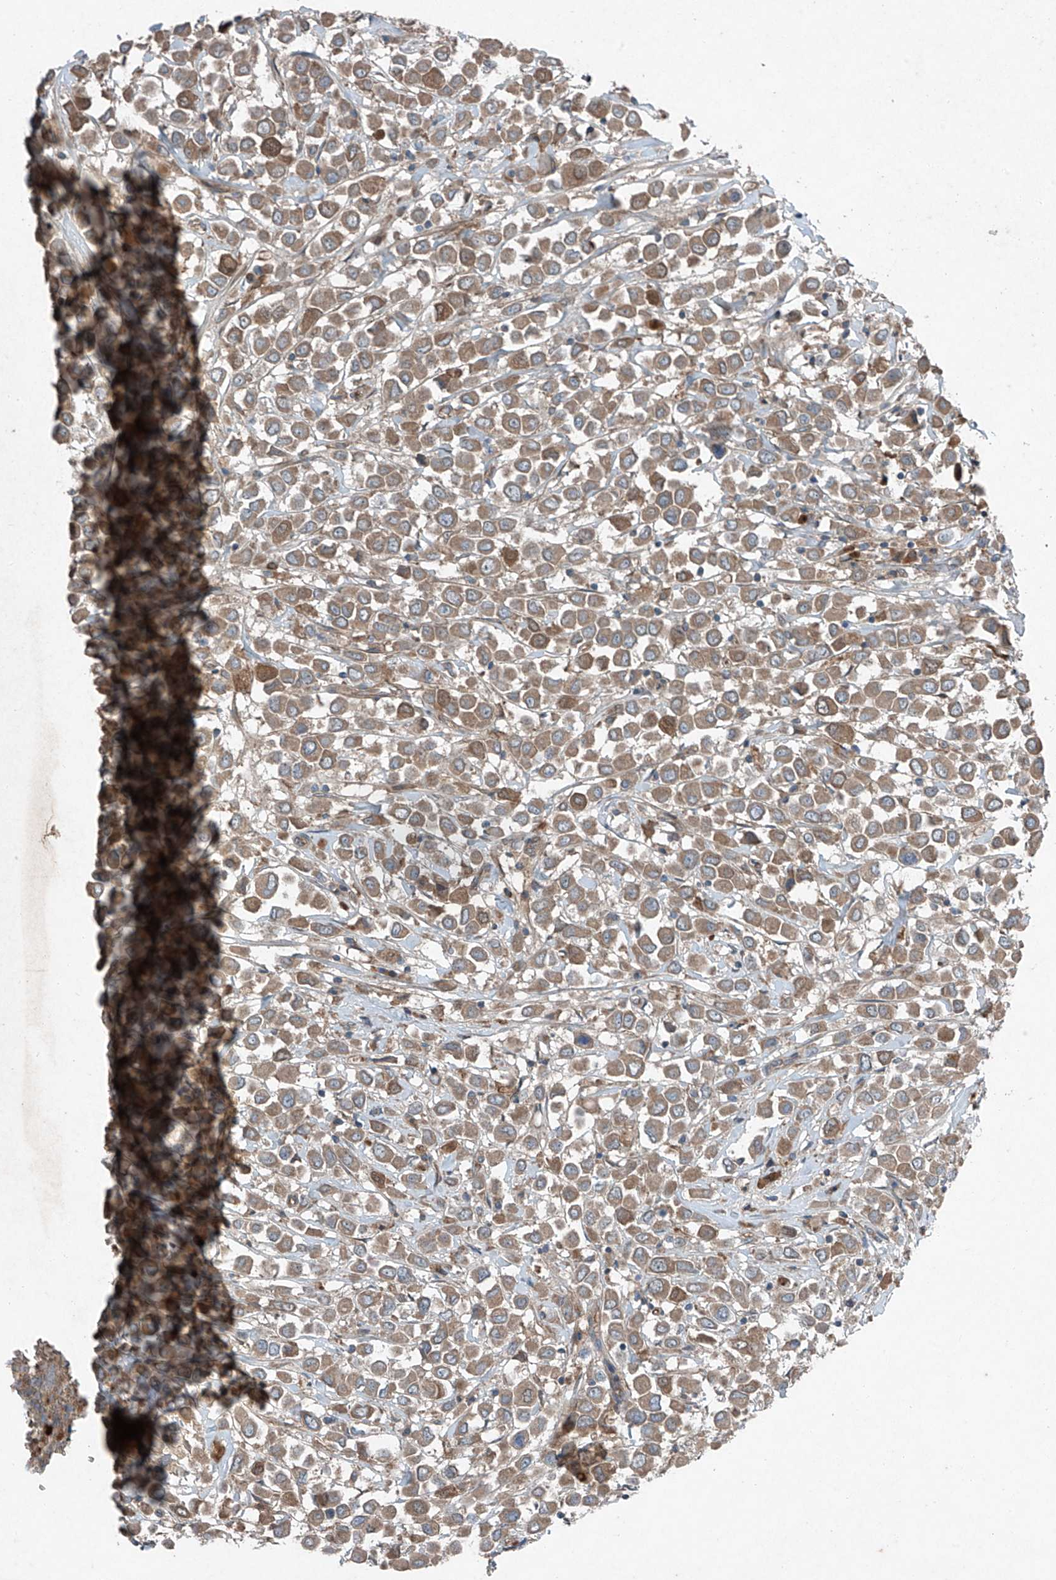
{"staining": {"intensity": "moderate", "quantity": ">75%", "location": "cytoplasmic/membranous"}, "tissue": "breast cancer", "cell_type": "Tumor cells", "image_type": "cancer", "snomed": [{"axis": "morphology", "description": "Duct carcinoma"}, {"axis": "topography", "description": "Breast"}], "caption": "This image demonstrates IHC staining of breast invasive ductal carcinoma, with medium moderate cytoplasmic/membranous staining in about >75% of tumor cells.", "gene": "FOXRED2", "patient": {"sex": "female", "age": 61}}